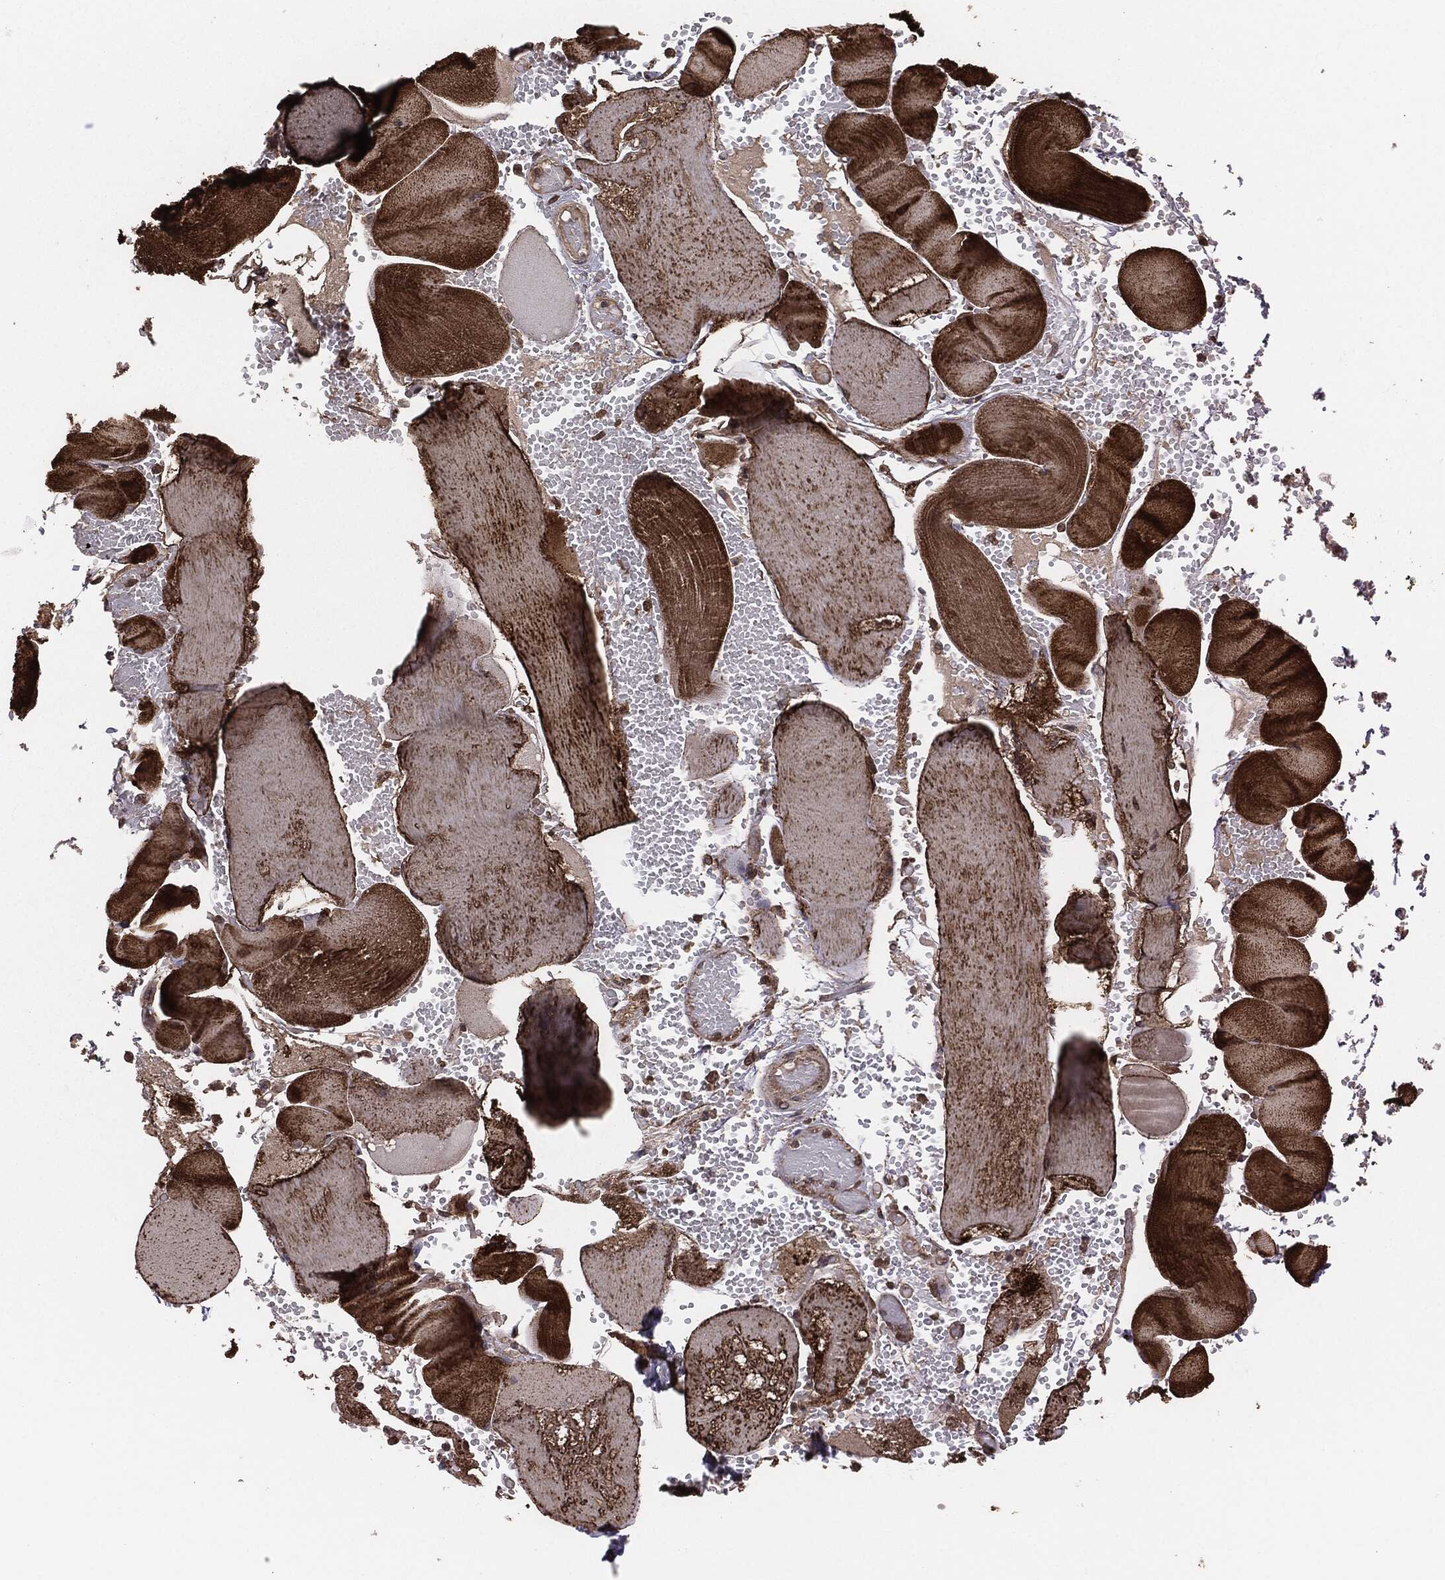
{"staining": {"intensity": "strong", "quantity": "25%-75%", "location": "cytoplasmic/membranous"}, "tissue": "skeletal muscle", "cell_type": "Myocytes", "image_type": "normal", "snomed": [{"axis": "morphology", "description": "Normal tissue, NOS"}, {"axis": "topography", "description": "Skeletal muscle"}], "caption": "Immunohistochemistry image of unremarkable skeletal muscle: human skeletal muscle stained using immunohistochemistry (IHC) reveals high levels of strong protein expression localized specifically in the cytoplasmic/membranous of myocytes, appearing as a cytoplasmic/membranous brown color.", "gene": "ERBIN", "patient": {"sex": "male", "age": 56}}